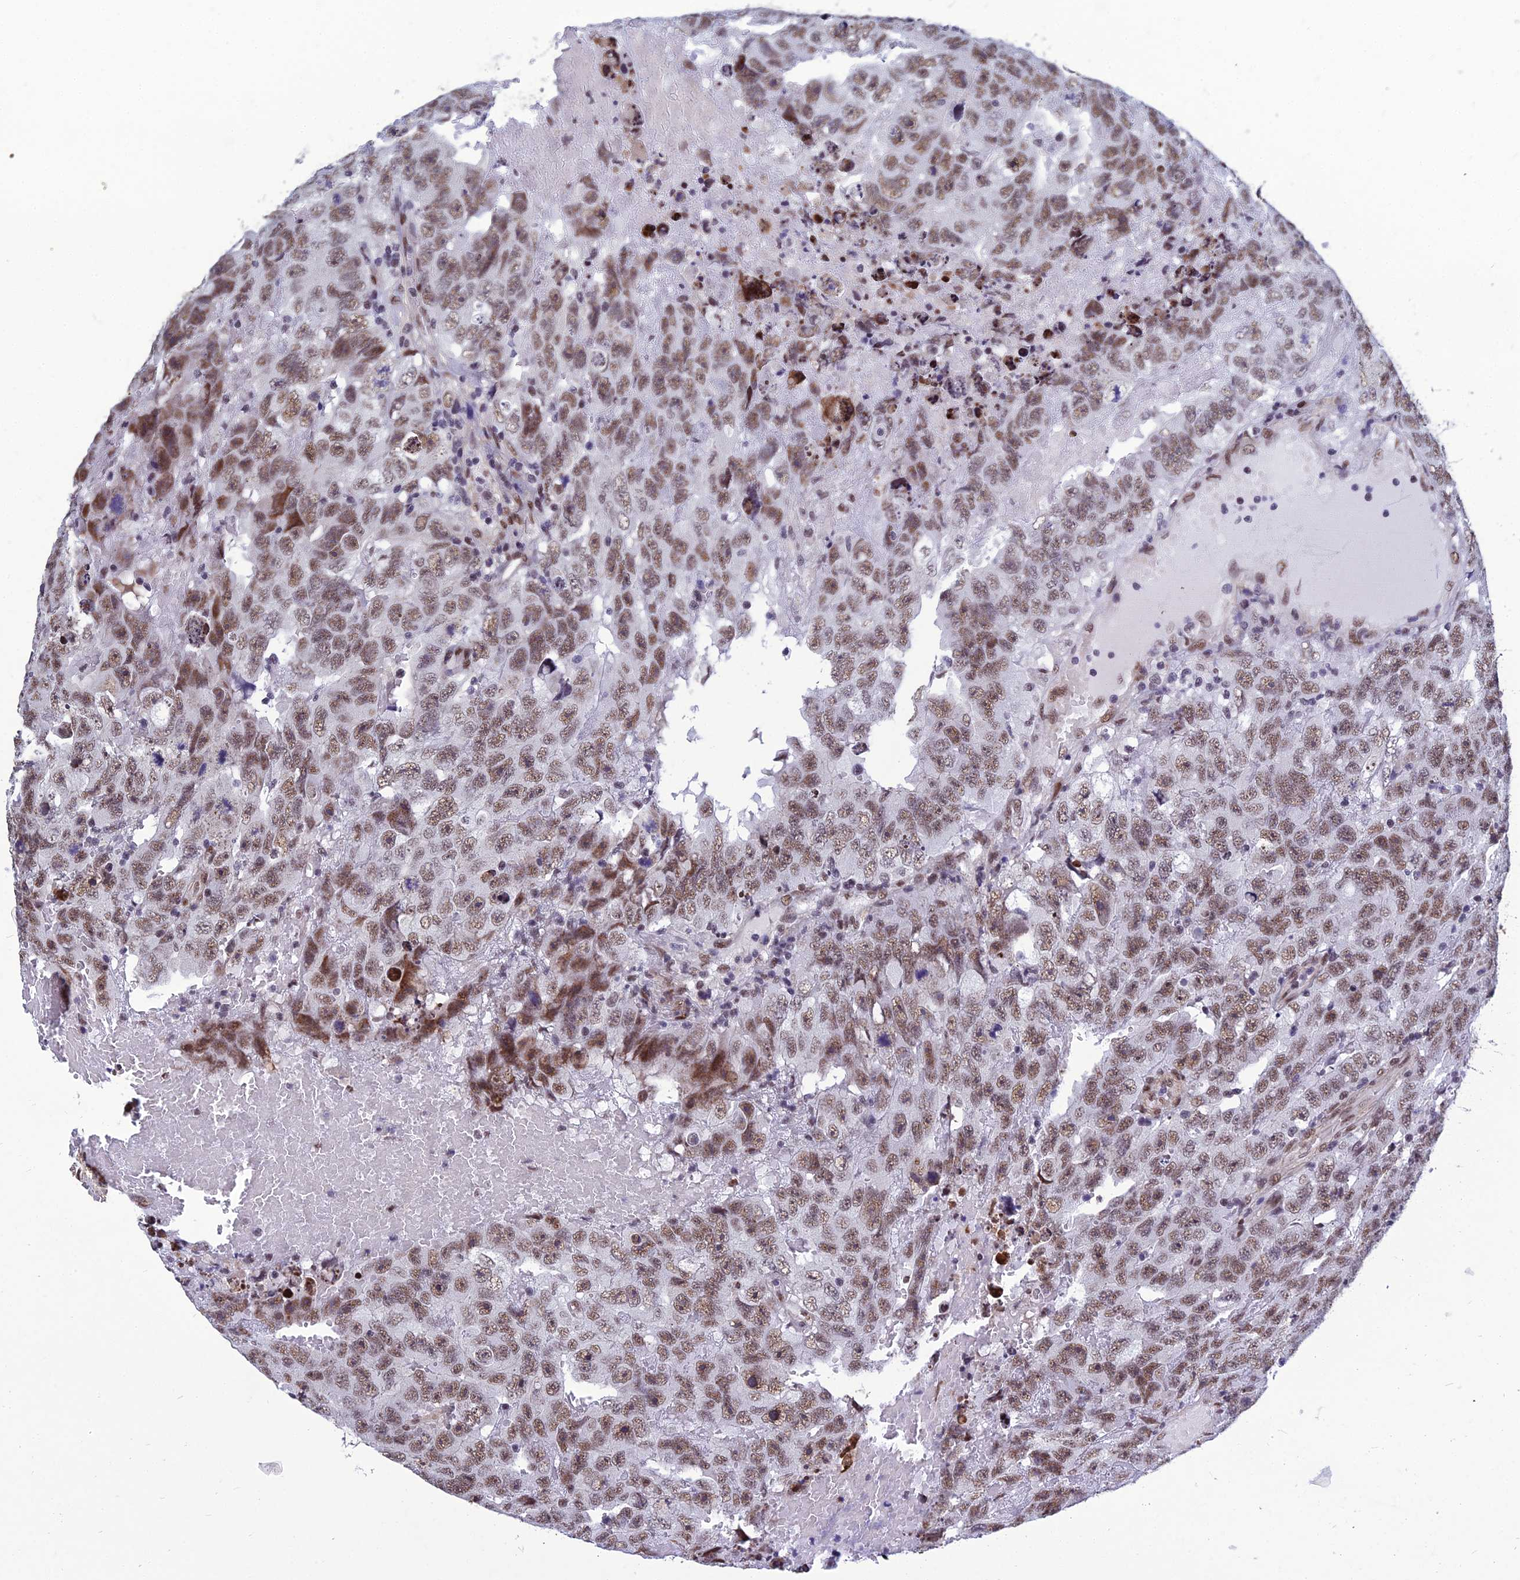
{"staining": {"intensity": "moderate", "quantity": ">75%", "location": "nuclear"}, "tissue": "testis cancer", "cell_type": "Tumor cells", "image_type": "cancer", "snomed": [{"axis": "morphology", "description": "Carcinoma, Embryonal, NOS"}, {"axis": "topography", "description": "Testis"}], "caption": "High-magnification brightfield microscopy of embryonal carcinoma (testis) stained with DAB (brown) and counterstained with hematoxylin (blue). tumor cells exhibit moderate nuclear staining is identified in about>75% of cells.", "gene": "RSRC1", "patient": {"sex": "male", "age": 45}}